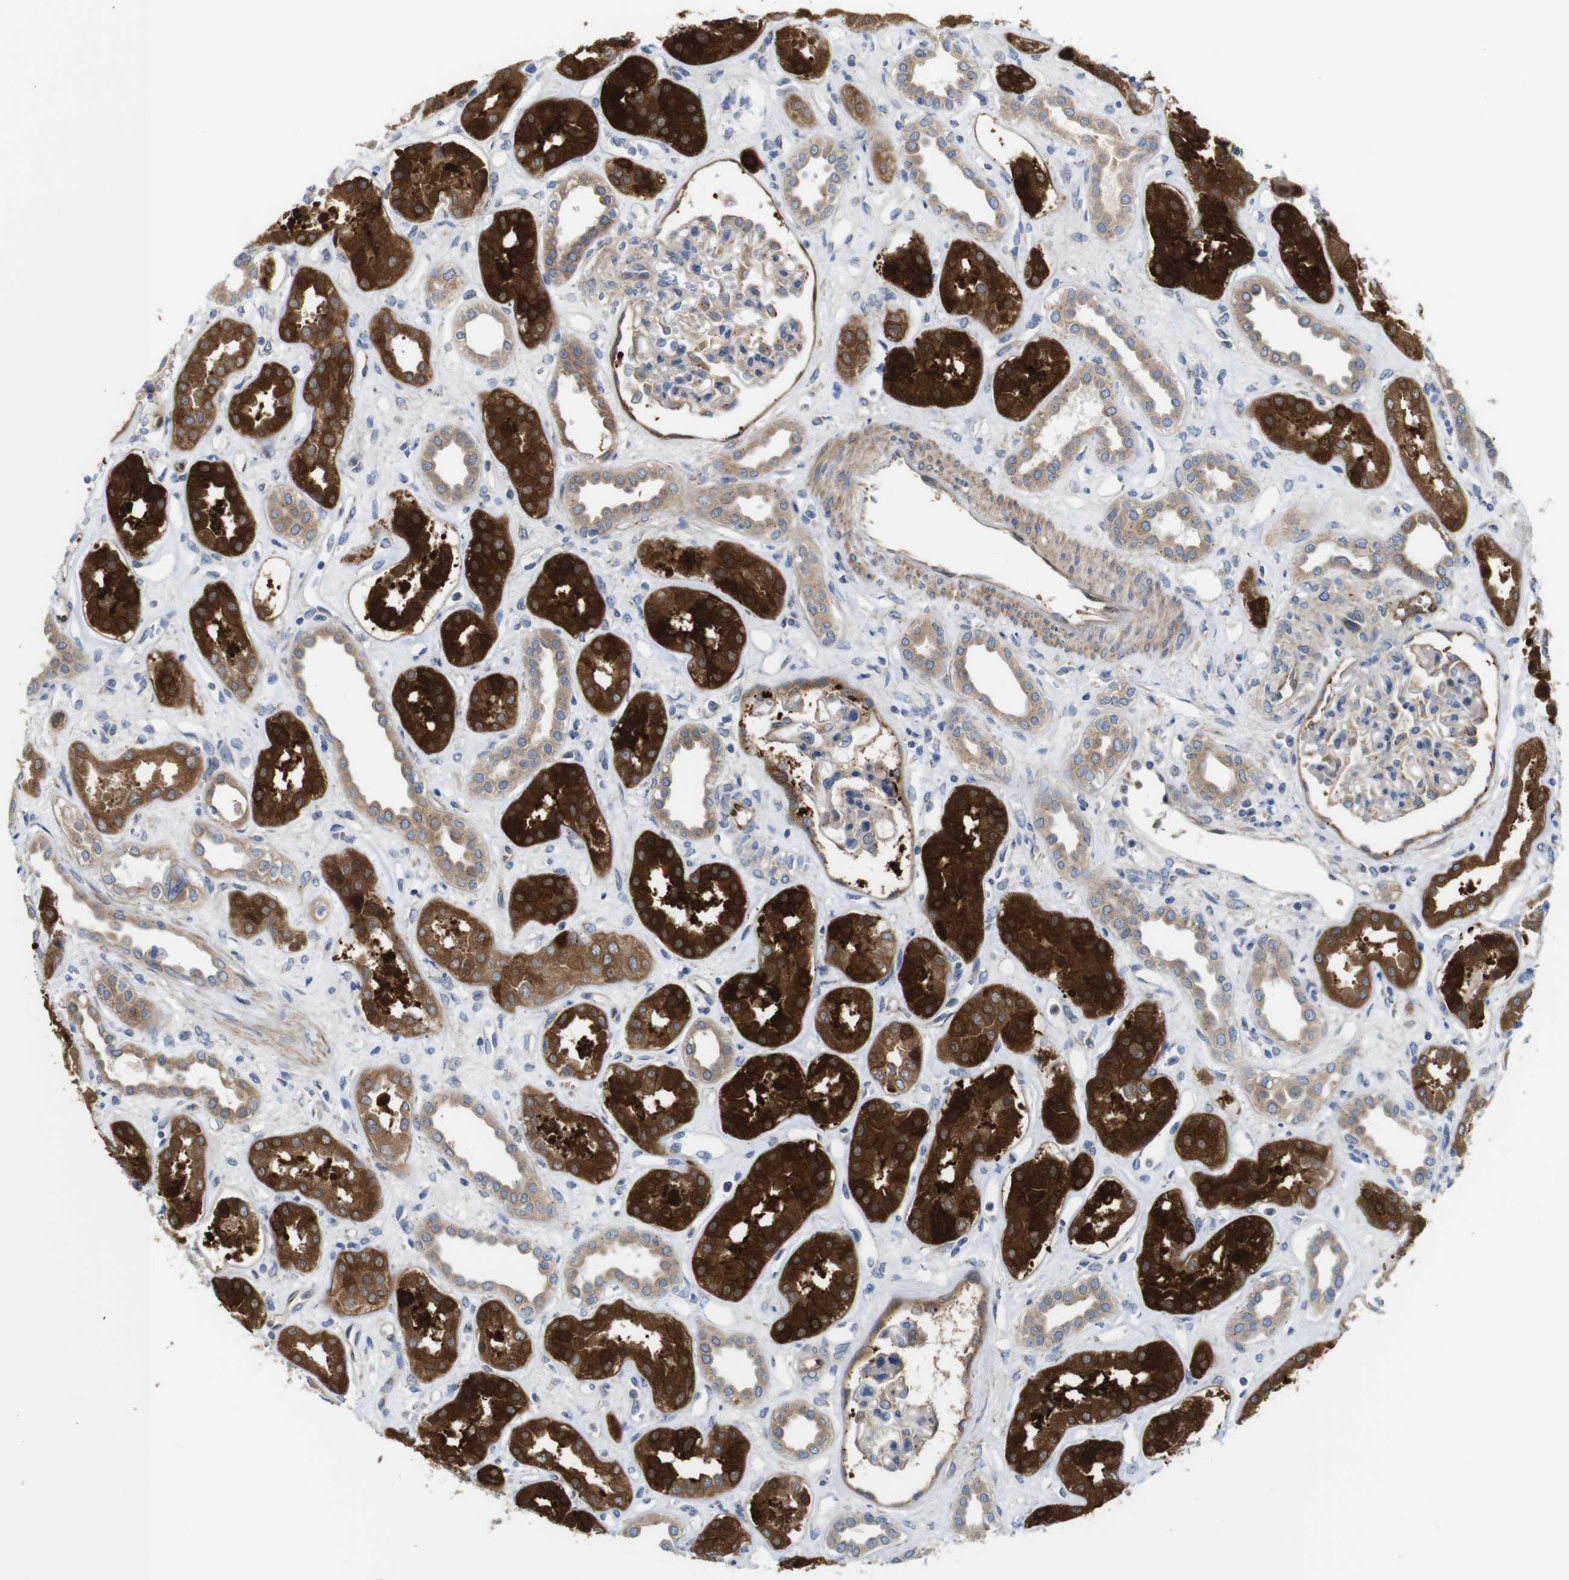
{"staining": {"intensity": "moderate", "quantity": "25%-75%", "location": "cytoplasmic/membranous"}, "tissue": "kidney", "cell_type": "Cells in glomeruli", "image_type": "normal", "snomed": [{"axis": "morphology", "description": "Normal tissue, NOS"}, {"axis": "topography", "description": "Kidney"}], "caption": "A brown stain highlights moderate cytoplasmic/membranous expression of a protein in cells in glomeruli of benign kidney. (DAB (3,3'-diaminobenzidine) IHC with brightfield microscopy, high magnification).", "gene": "DDRGK1", "patient": {"sex": "male", "age": 59}}